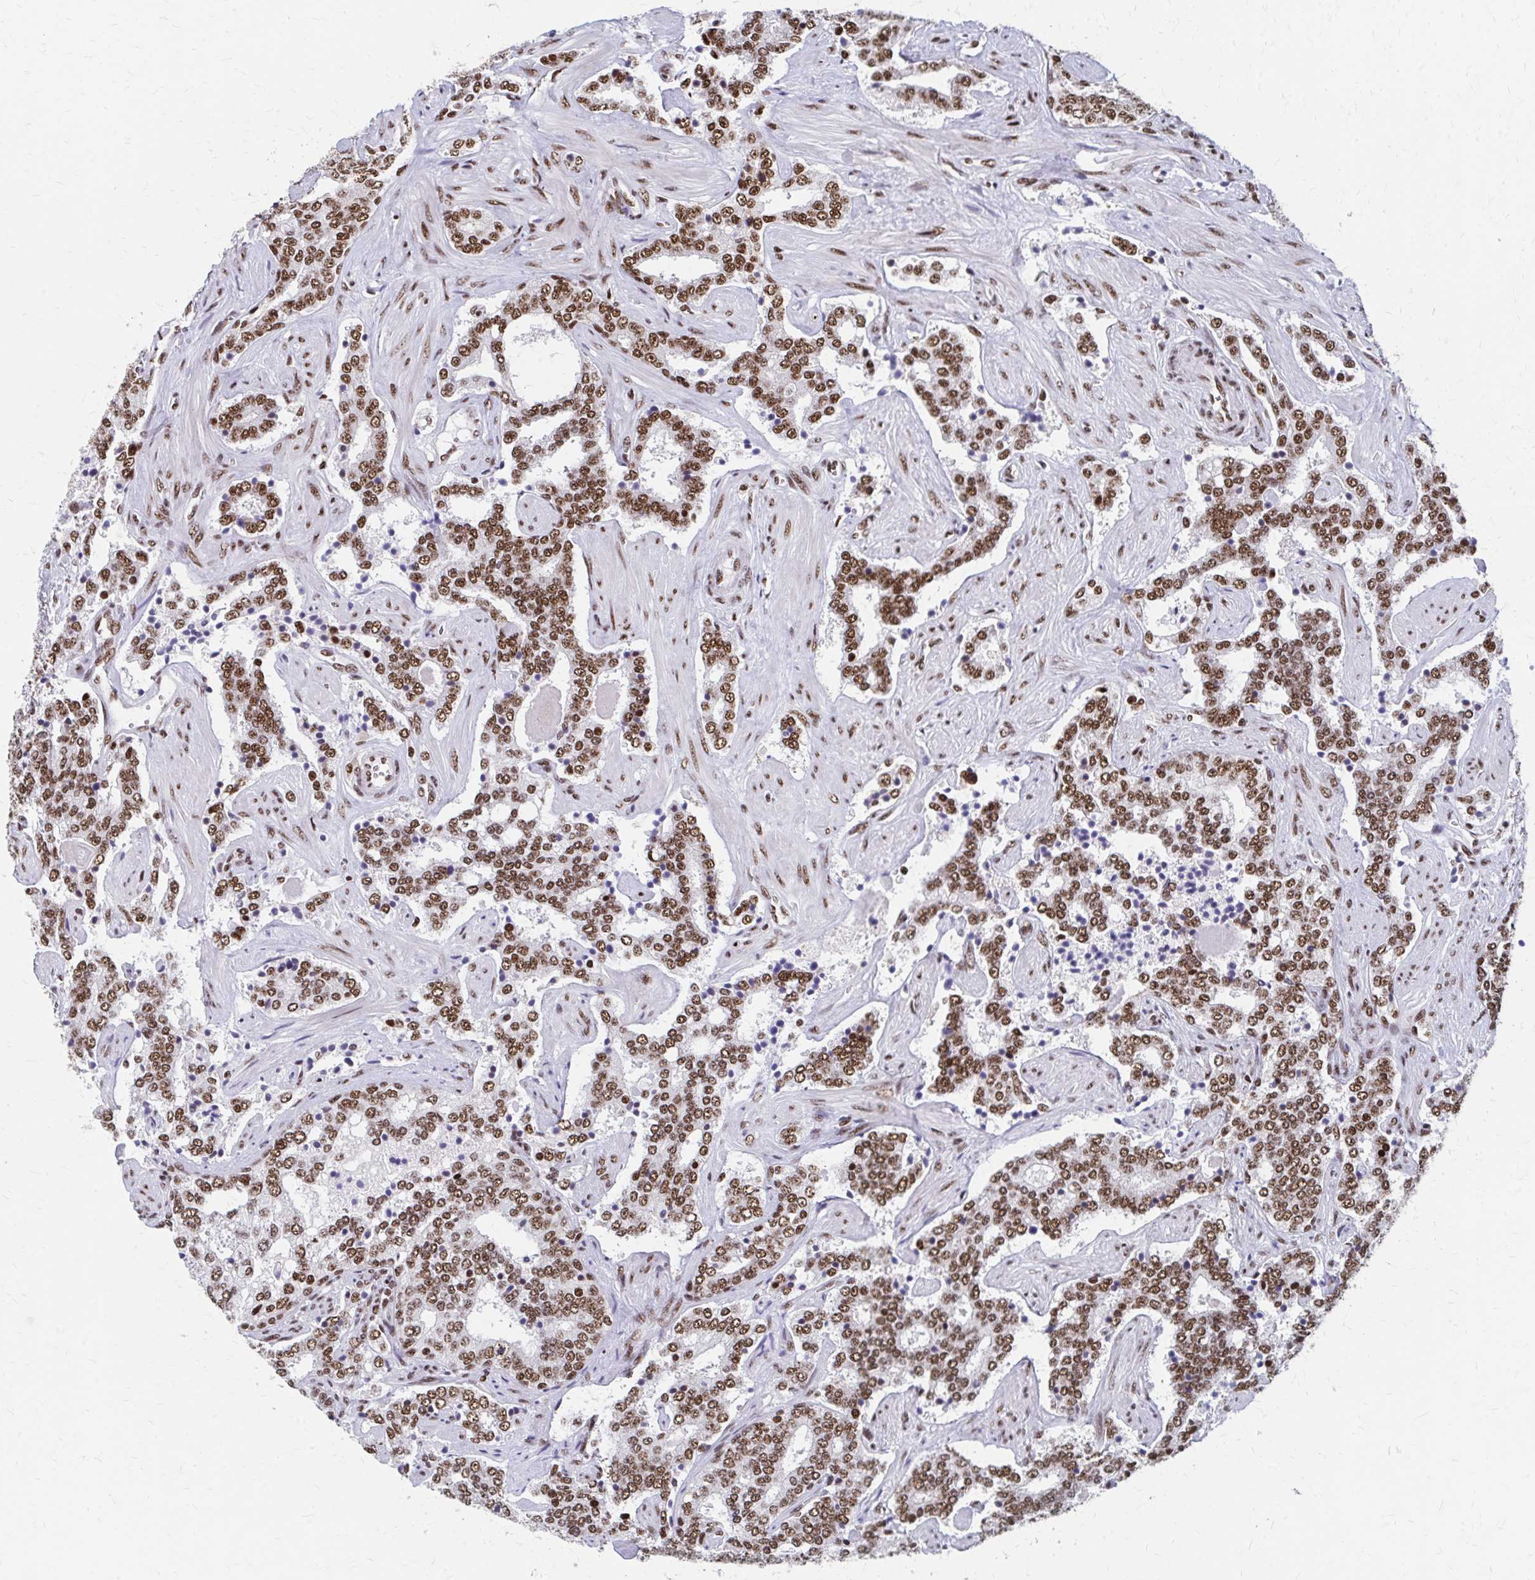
{"staining": {"intensity": "strong", "quantity": ">75%", "location": "nuclear"}, "tissue": "prostate cancer", "cell_type": "Tumor cells", "image_type": "cancer", "snomed": [{"axis": "morphology", "description": "Adenocarcinoma, High grade"}, {"axis": "topography", "description": "Prostate"}], "caption": "A brown stain labels strong nuclear positivity of a protein in high-grade adenocarcinoma (prostate) tumor cells.", "gene": "CNKSR3", "patient": {"sex": "male", "age": 60}}